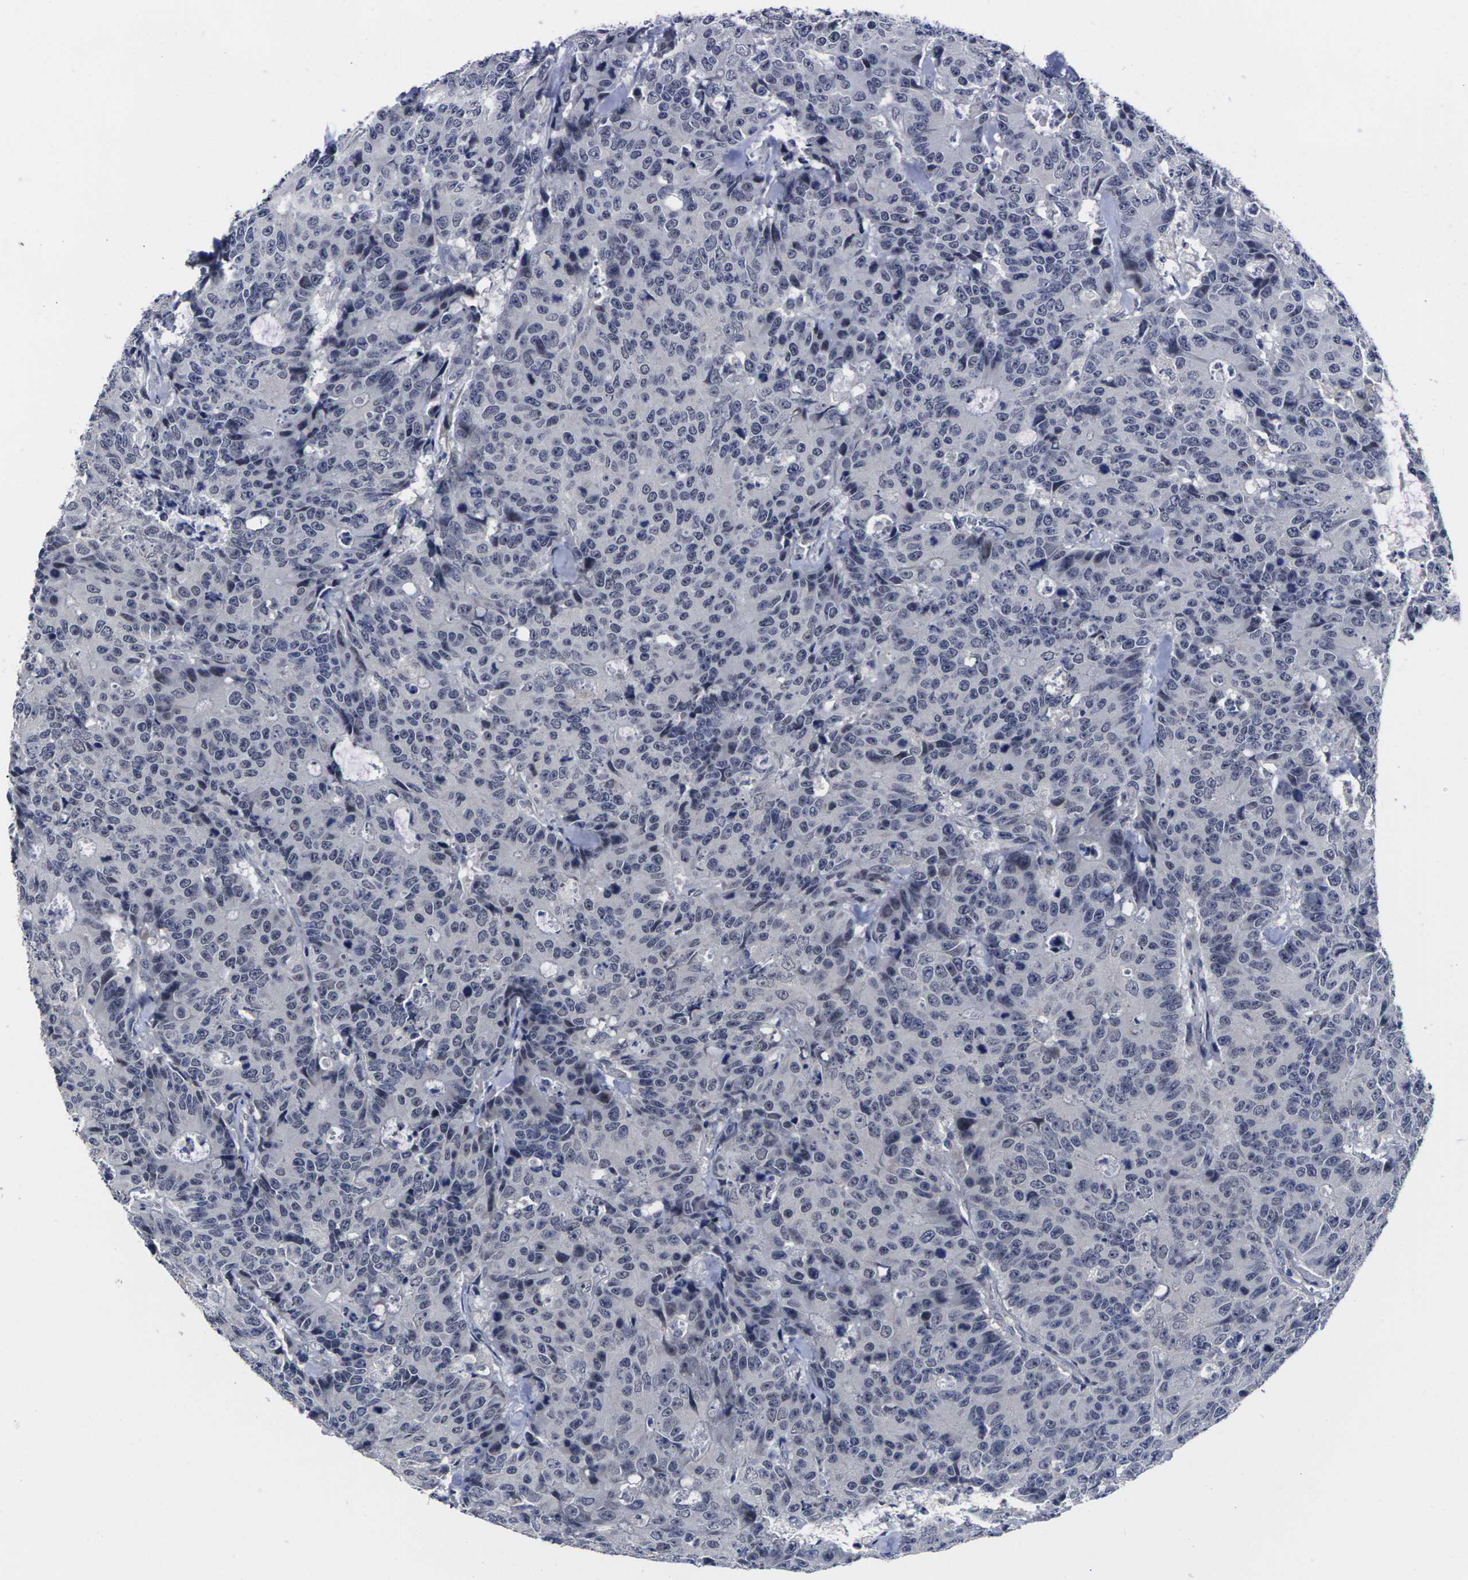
{"staining": {"intensity": "negative", "quantity": "none", "location": "none"}, "tissue": "colorectal cancer", "cell_type": "Tumor cells", "image_type": "cancer", "snomed": [{"axis": "morphology", "description": "Adenocarcinoma, NOS"}, {"axis": "topography", "description": "Colon"}], "caption": "A high-resolution micrograph shows immunohistochemistry staining of colorectal adenocarcinoma, which shows no significant staining in tumor cells.", "gene": "MSANTD4", "patient": {"sex": "female", "age": 86}}